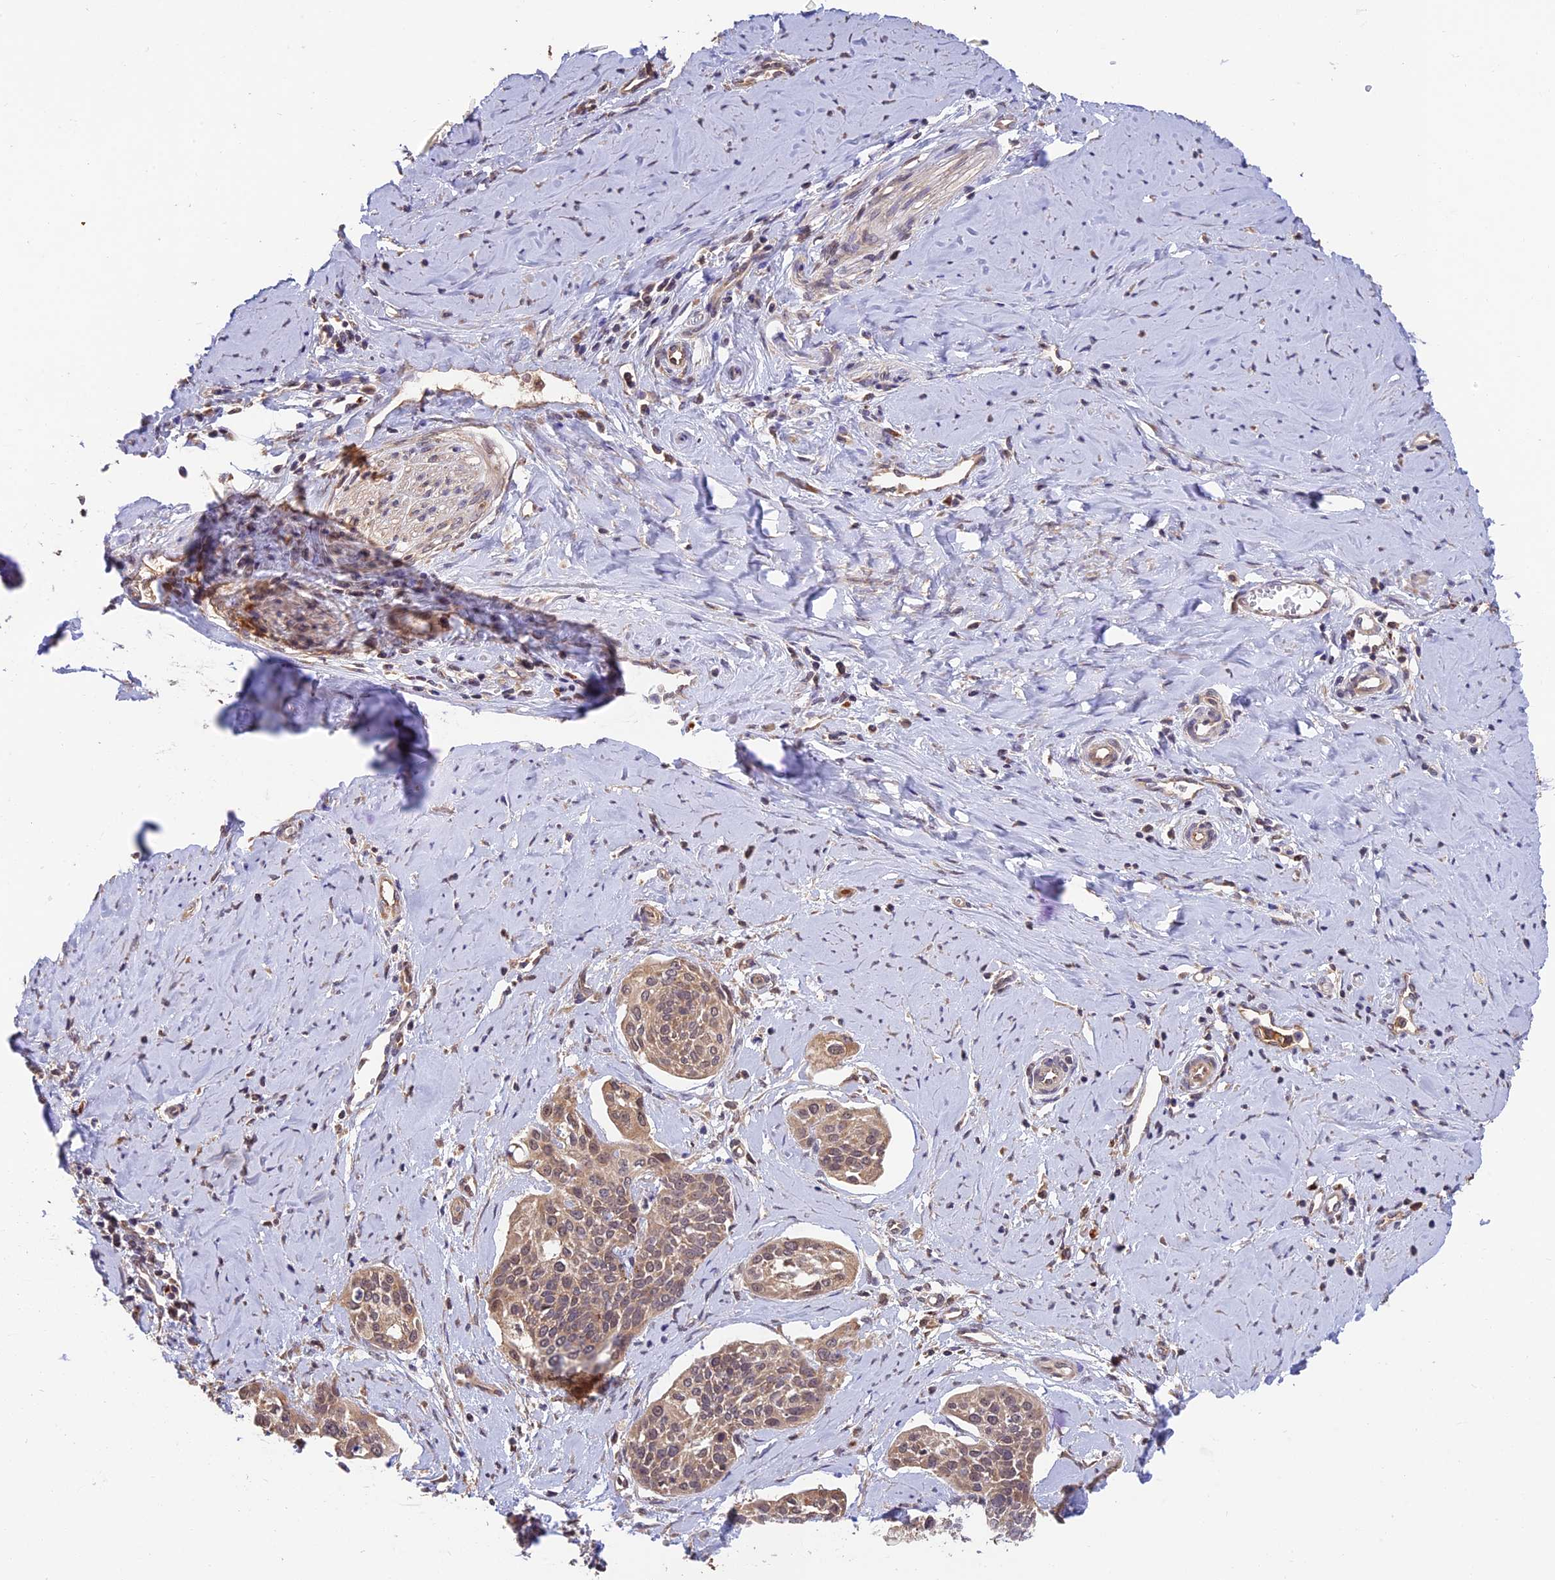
{"staining": {"intensity": "moderate", "quantity": ">75%", "location": "cytoplasmic/membranous"}, "tissue": "cervical cancer", "cell_type": "Tumor cells", "image_type": "cancer", "snomed": [{"axis": "morphology", "description": "Squamous cell carcinoma, NOS"}, {"axis": "topography", "description": "Cervix"}], "caption": "Moderate cytoplasmic/membranous expression is identified in approximately >75% of tumor cells in cervical cancer. The staining was performed using DAB to visualize the protein expression in brown, while the nuclei were stained in blue with hematoxylin (Magnification: 20x).", "gene": "MNS1", "patient": {"sex": "female", "age": 44}}